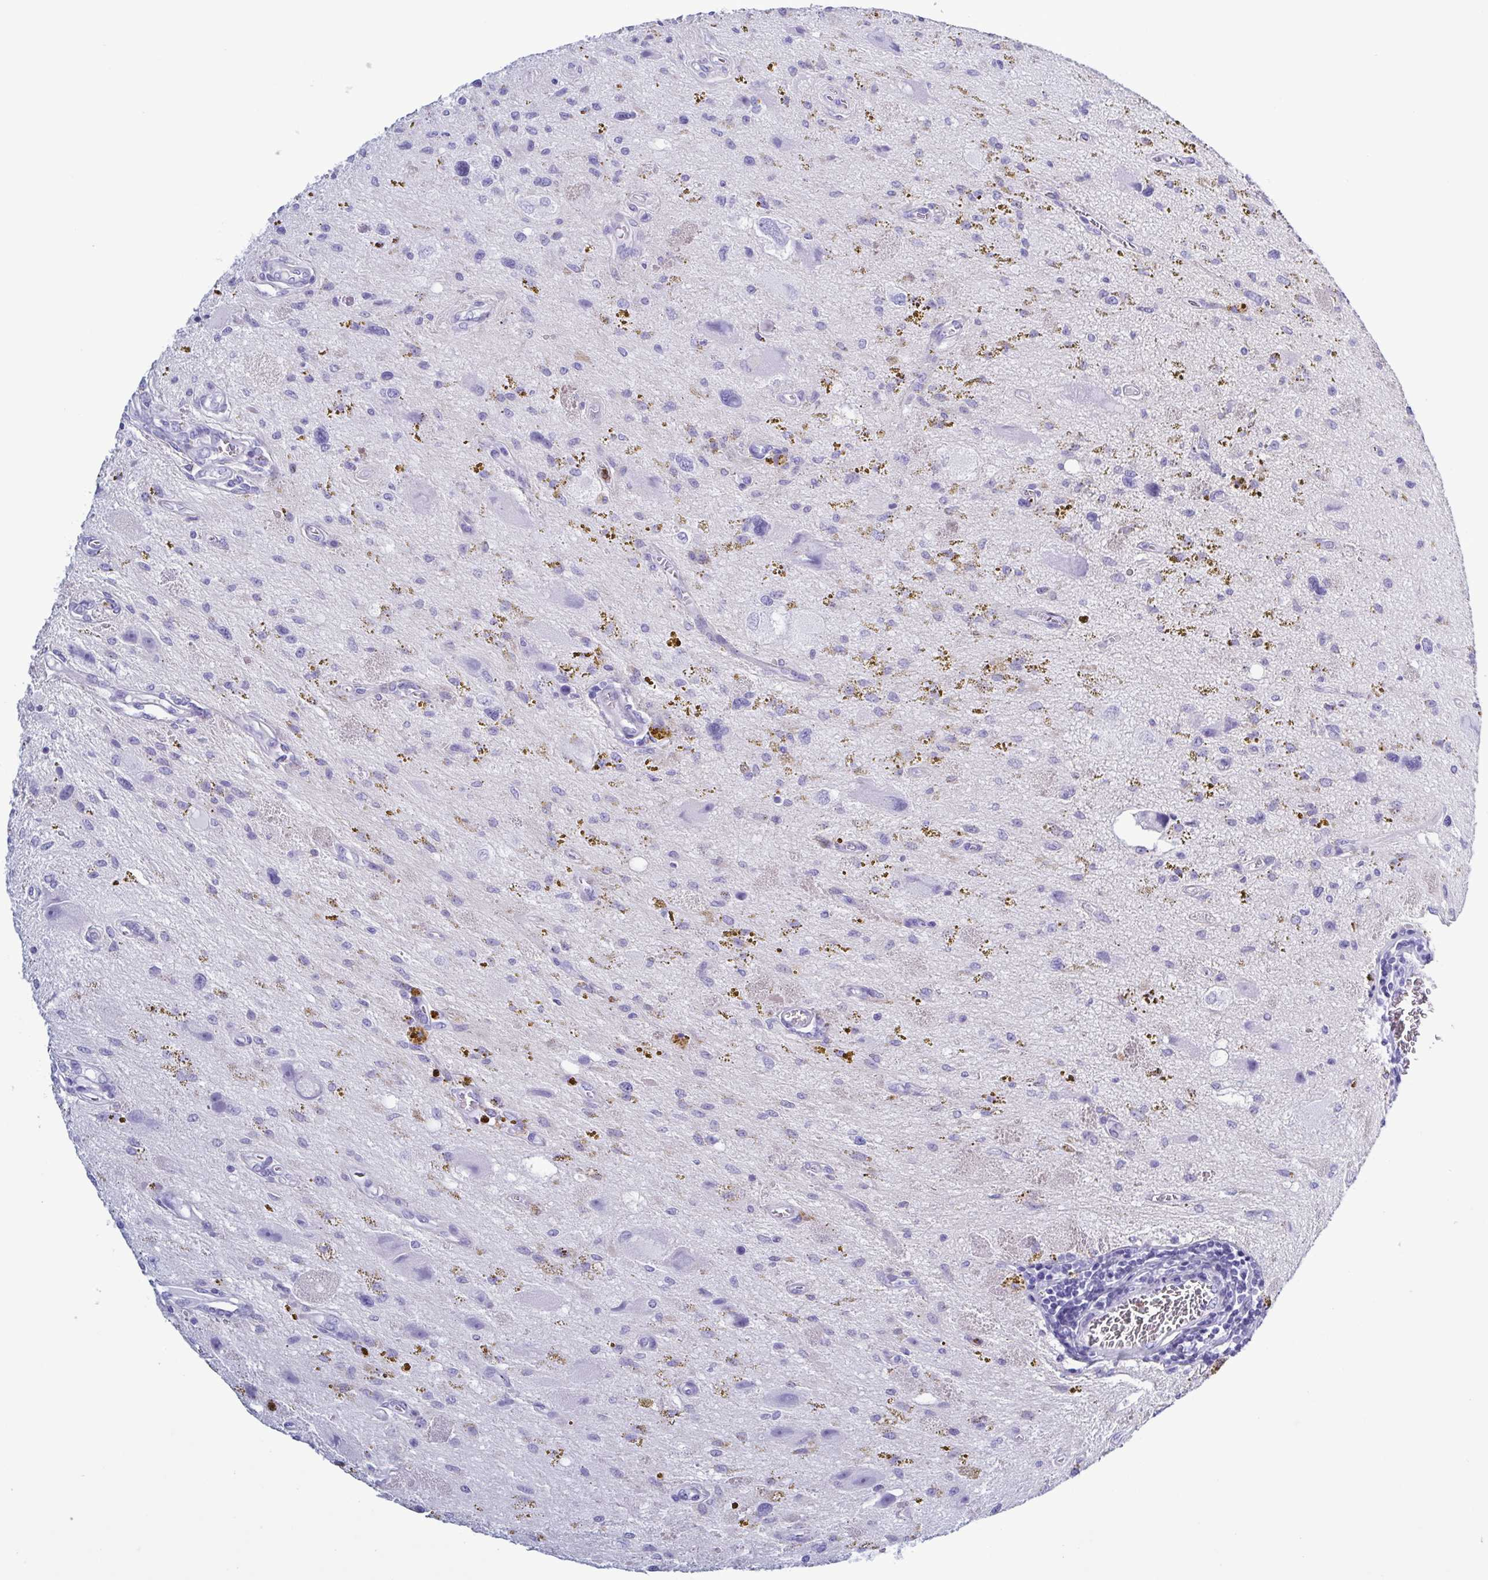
{"staining": {"intensity": "negative", "quantity": "none", "location": "none"}, "tissue": "glioma", "cell_type": "Tumor cells", "image_type": "cancer", "snomed": [{"axis": "morphology", "description": "Glioma, malignant, Low grade"}, {"axis": "topography", "description": "Cerebellum"}], "caption": "High power microscopy histopathology image of an immunohistochemistry histopathology image of glioma, revealing no significant expression in tumor cells.", "gene": "LTF", "patient": {"sex": "female", "age": 14}}